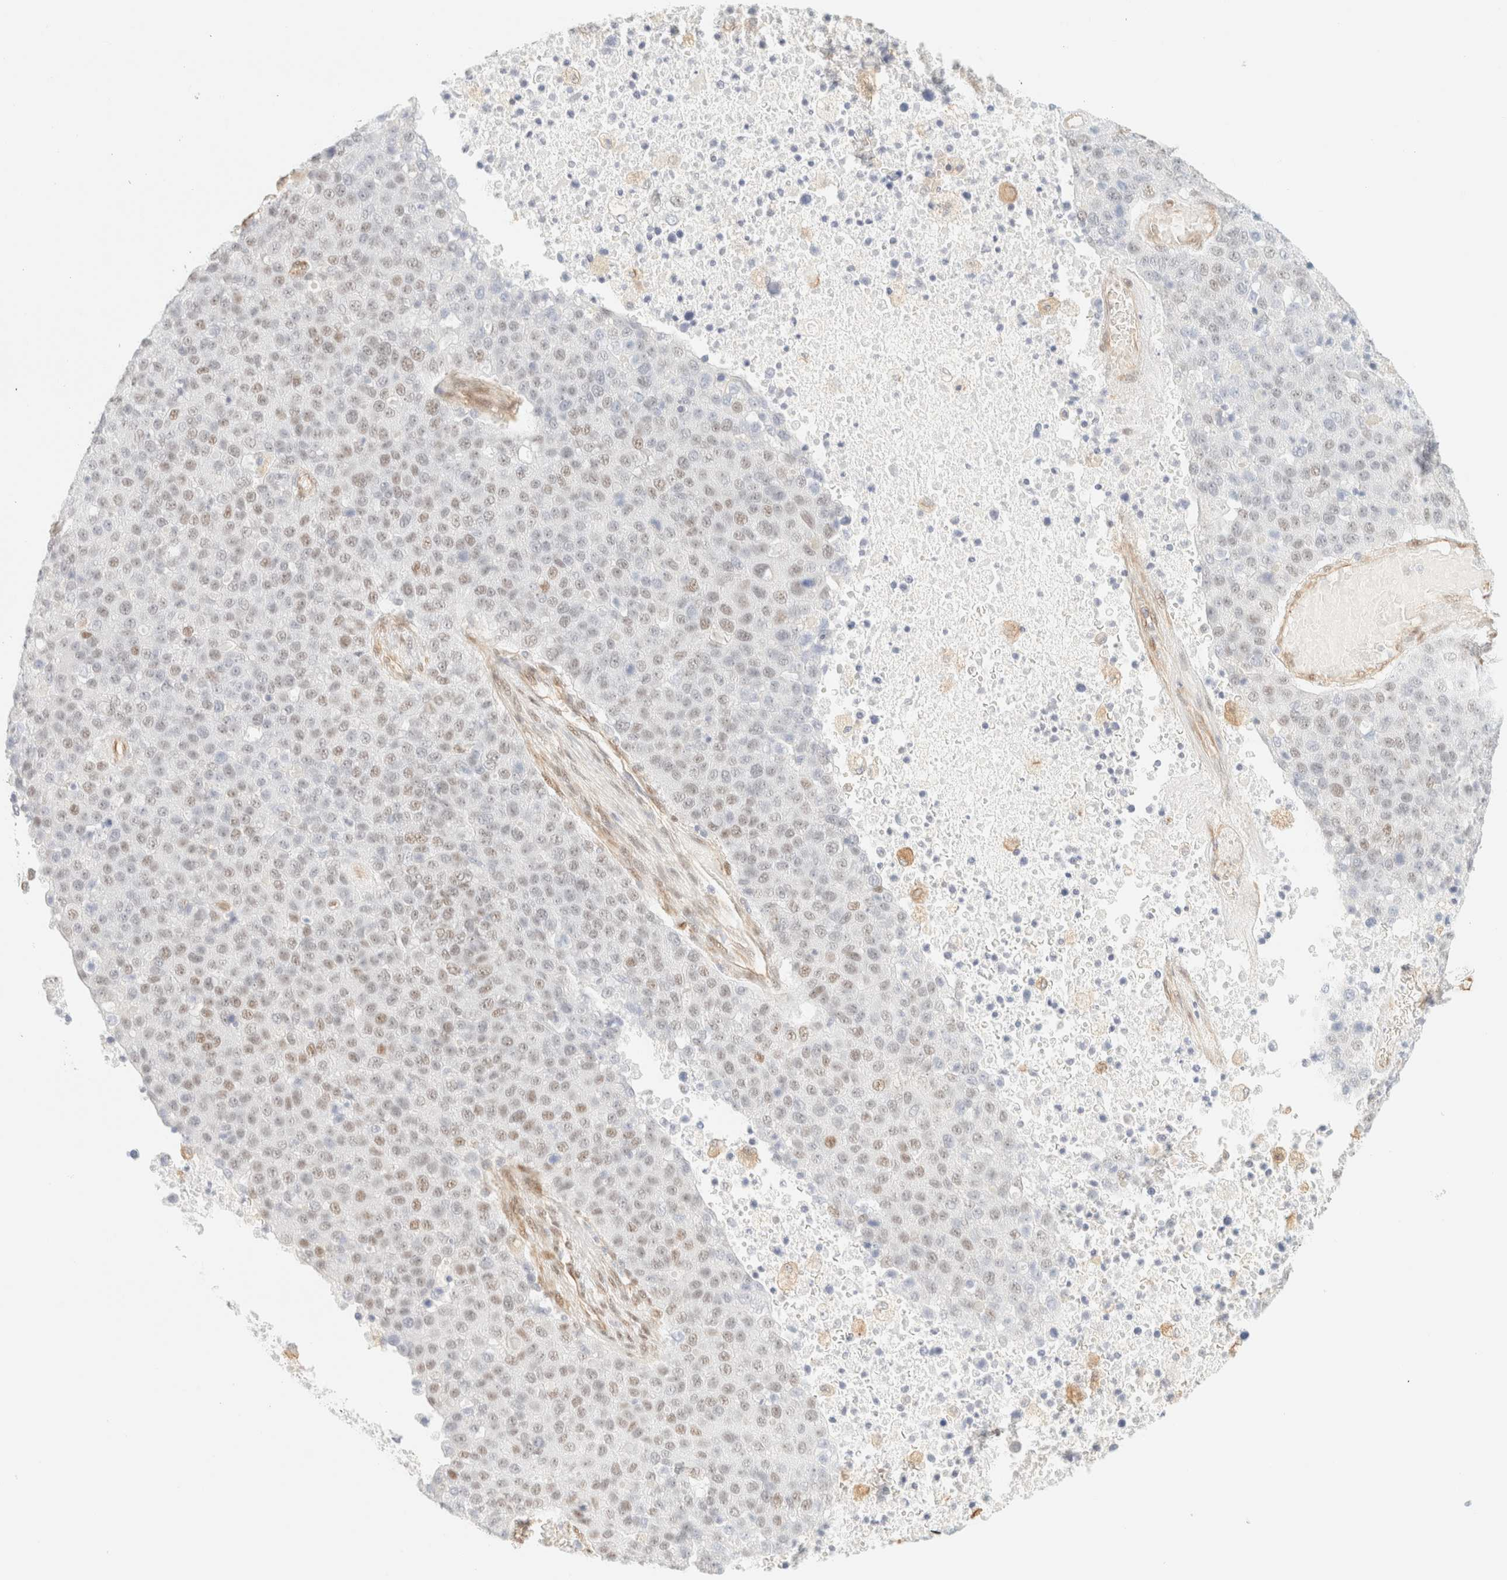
{"staining": {"intensity": "weak", "quantity": "<25%", "location": "nuclear"}, "tissue": "pancreatic cancer", "cell_type": "Tumor cells", "image_type": "cancer", "snomed": [{"axis": "morphology", "description": "Adenocarcinoma, NOS"}, {"axis": "topography", "description": "Pancreas"}], "caption": "Immunohistochemistry (IHC) histopathology image of neoplastic tissue: human adenocarcinoma (pancreatic) stained with DAB reveals no significant protein expression in tumor cells.", "gene": "ZSCAN18", "patient": {"sex": "female", "age": 61}}